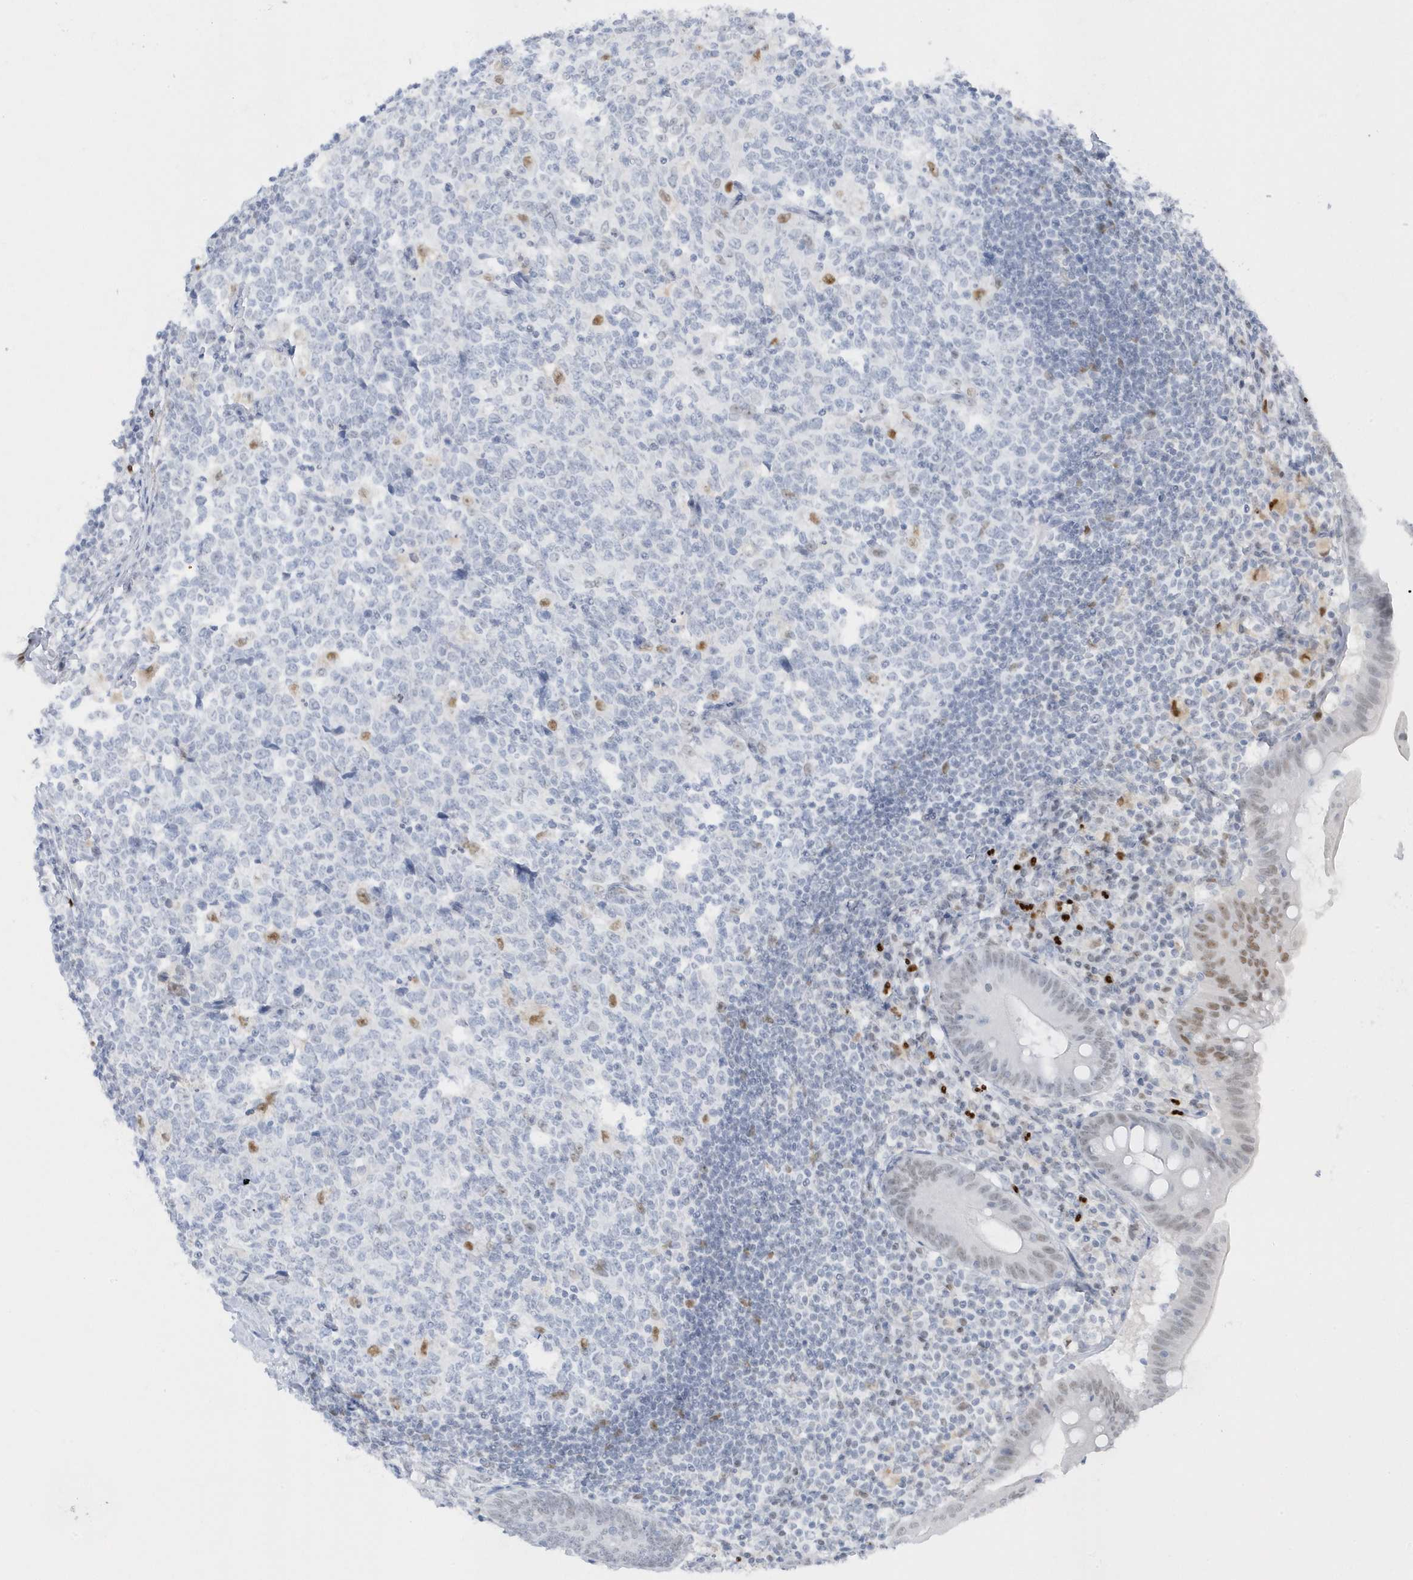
{"staining": {"intensity": "moderate", "quantity": "<25%", "location": "cytoplasmic/membranous,nuclear"}, "tissue": "appendix", "cell_type": "Glandular cells", "image_type": "normal", "snomed": [{"axis": "morphology", "description": "Normal tissue, NOS"}, {"axis": "topography", "description": "Appendix"}], "caption": "Glandular cells demonstrate low levels of moderate cytoplasmic/membranous,nuclear staining in approximately <25% of cells in normal human appendix.", "gene": "SMIM34", "patient": {"sex": "female", "age": 54}}